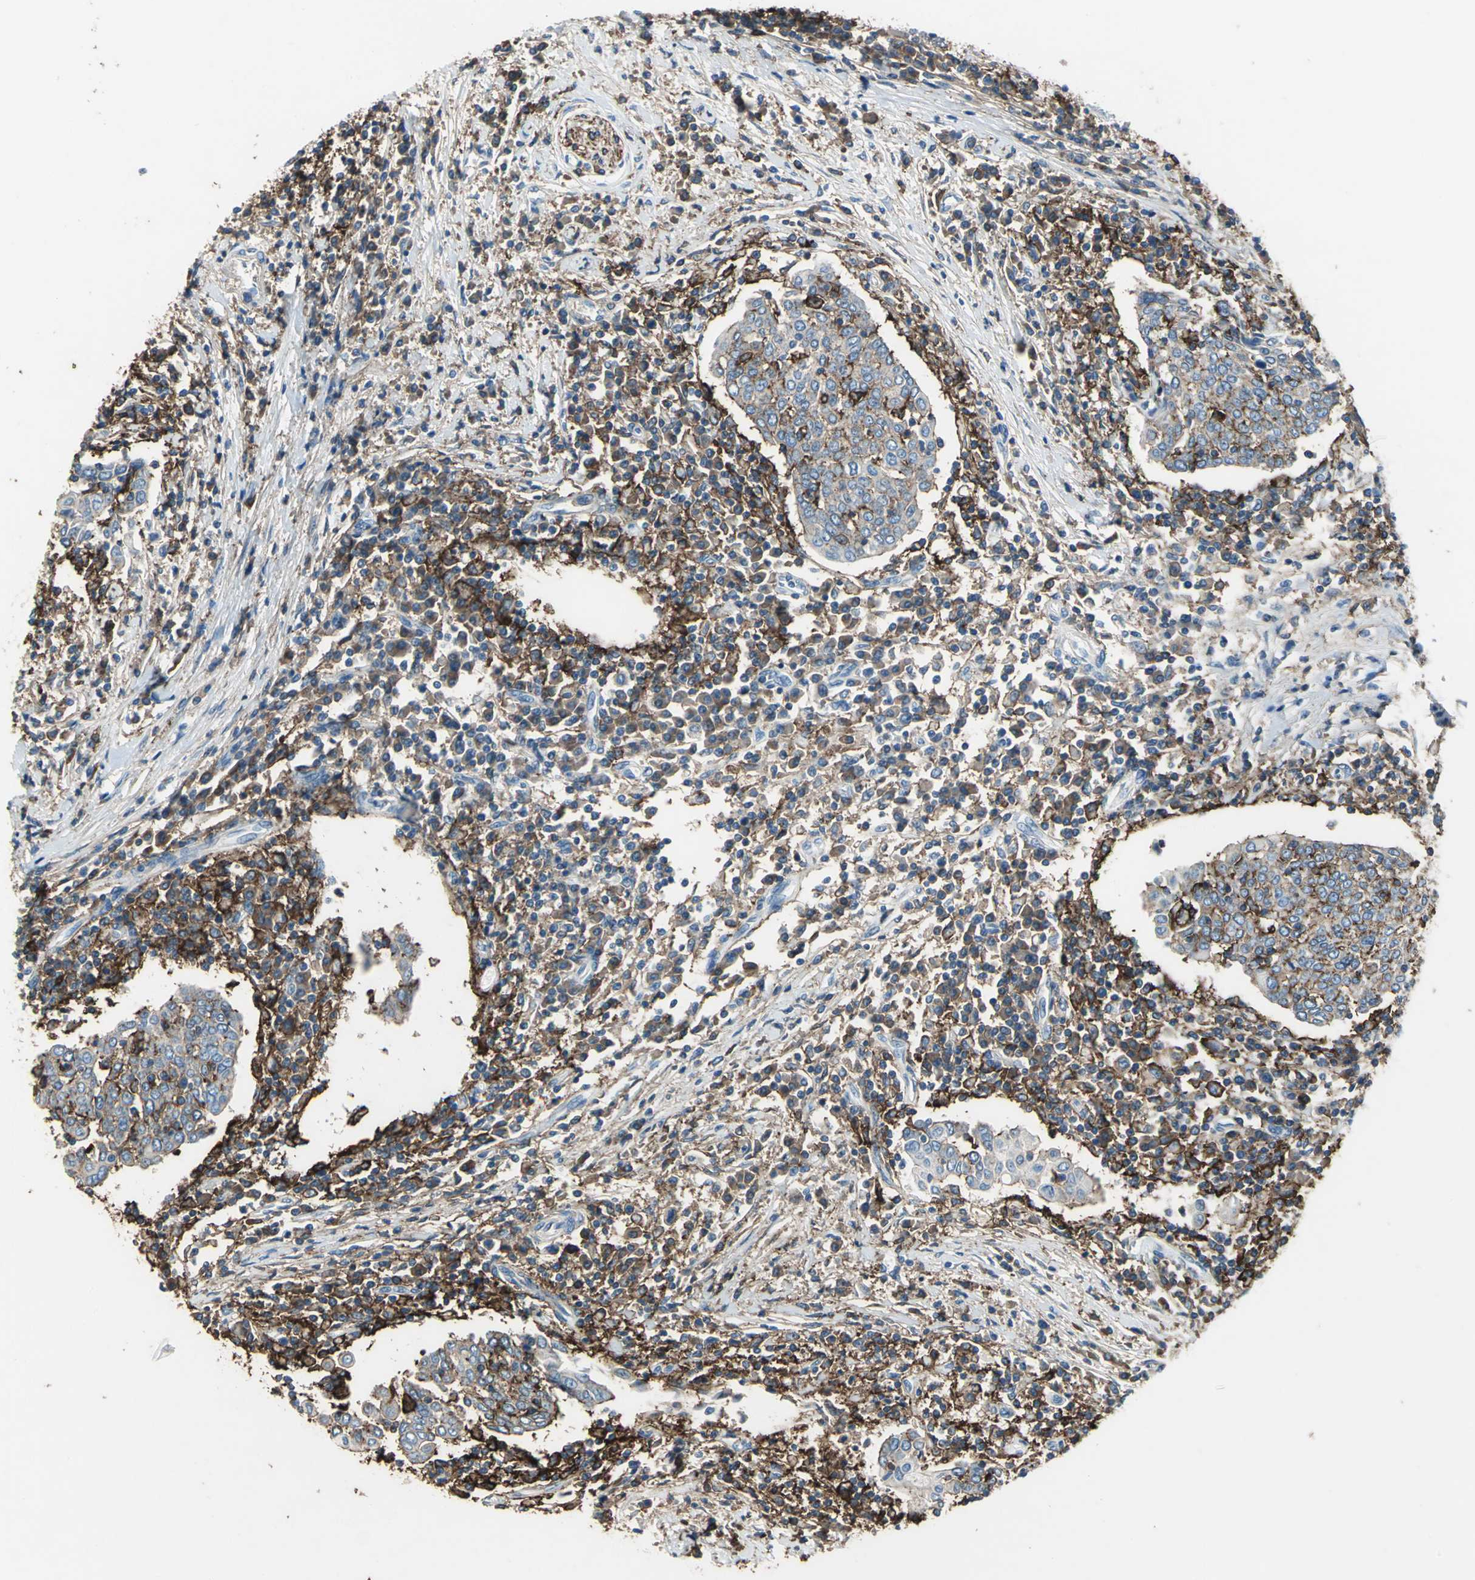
{"staining": {"intensity": "strong", "quantity": ">75%", "location": "cytoplasmic/membranous"}, "tissue": "cervical cancer", "cell_type": "Tumor cells", "image_type": "cancer", "snomed": [{"axis": "morphology", "description": "Squamous cell carcinoma, NOS"}, {"axis": "topography", "description": "Cervix"}], "caption": "Human cervical cancer stained for a protein (brown) exhibits strong cytoplasmic/membranous positive staining in approximately >75% of tumor cells.", "gene": "CD44", "patient": {"sex": "female", "age": 40}}